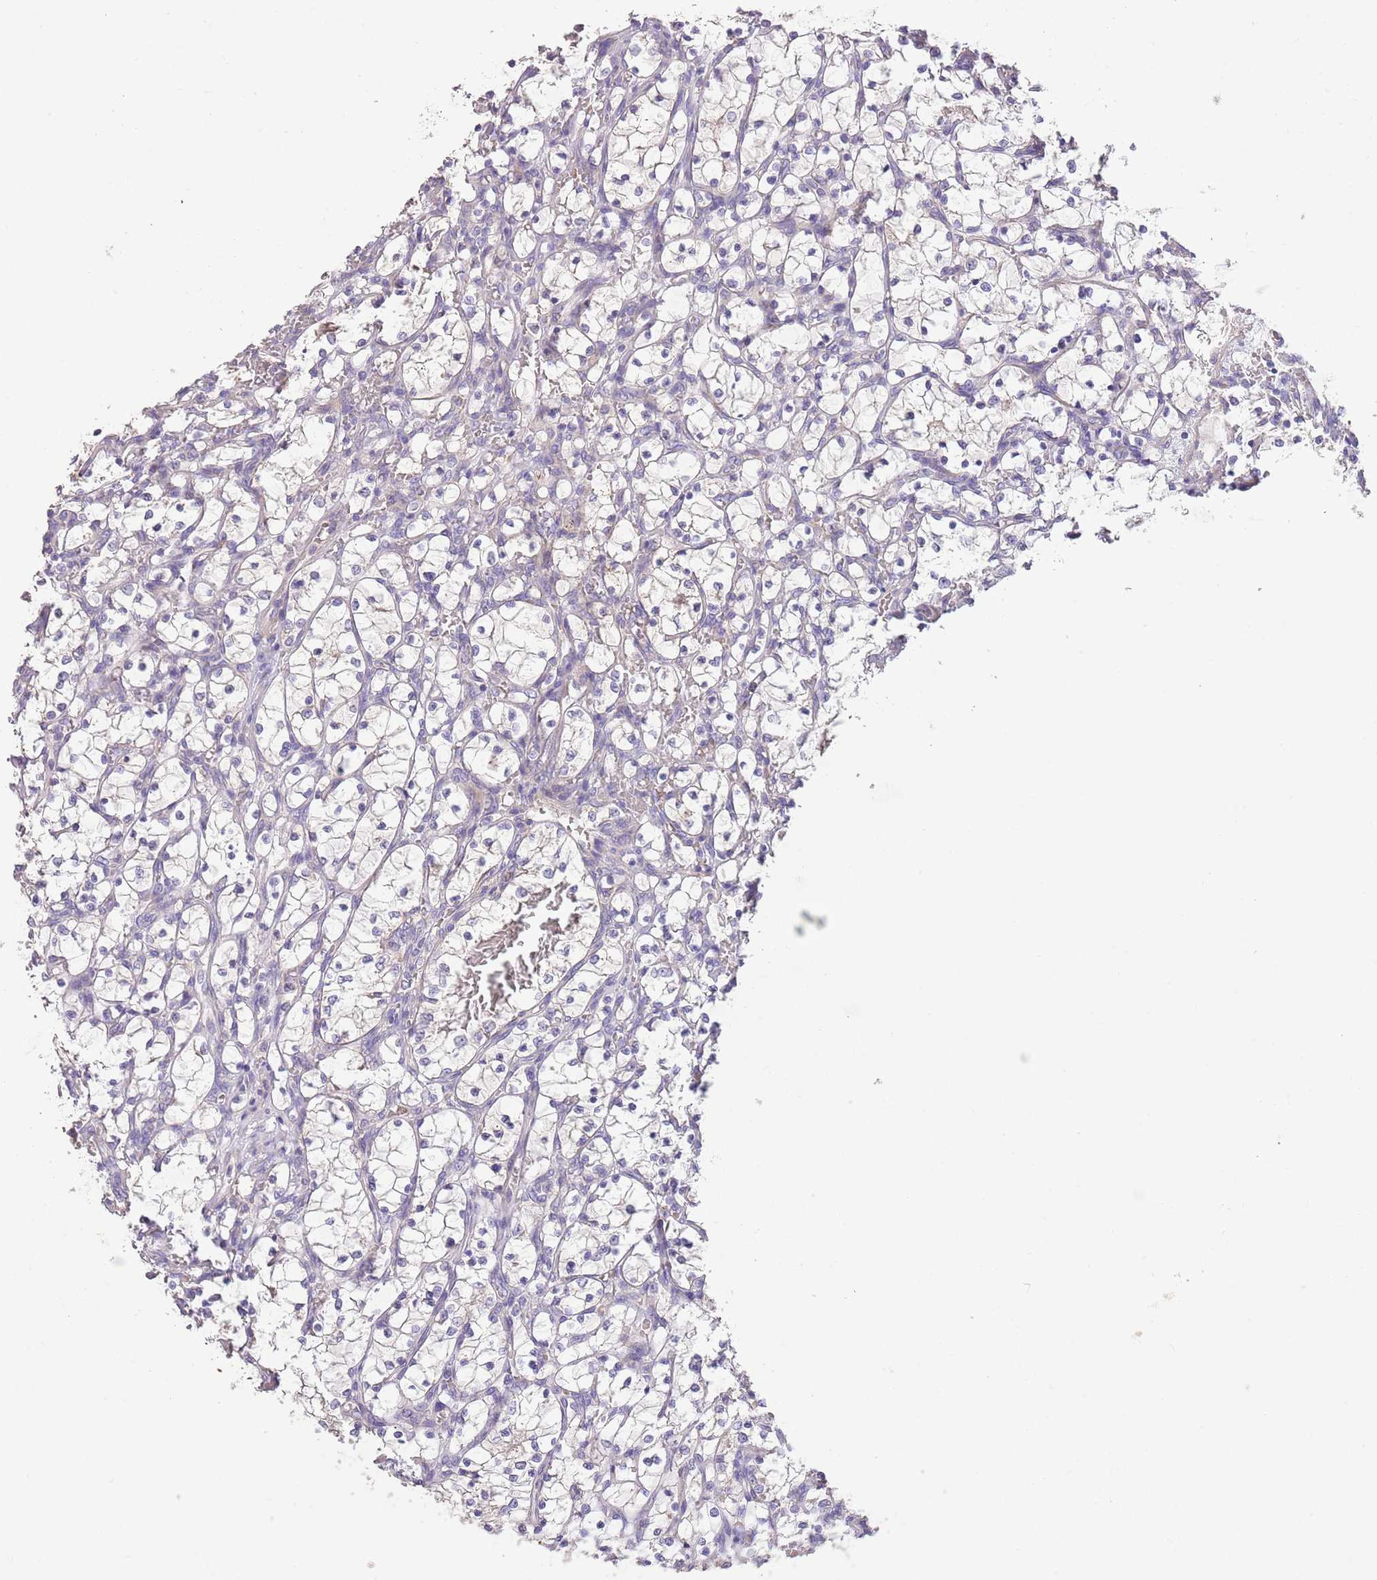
{"staining": {"intensity": "negative", "quantity": "none", "location": "none"}, "tissue": "renal cancer", "cell_type": "Tumor cells", "image_type": "cancer", "snomed": [{"axis": "morphology", "description": "Adenocarcinoma, NOS"}, {"axis": "topography", "description": "Kidney"}], "caption": "Photomicrograph shows no significant protein expression in tumor cells of renal cancer (adenocarcinoma).", "gene": "ZNF658", "patient": {"sex": "female", "age": 69}}